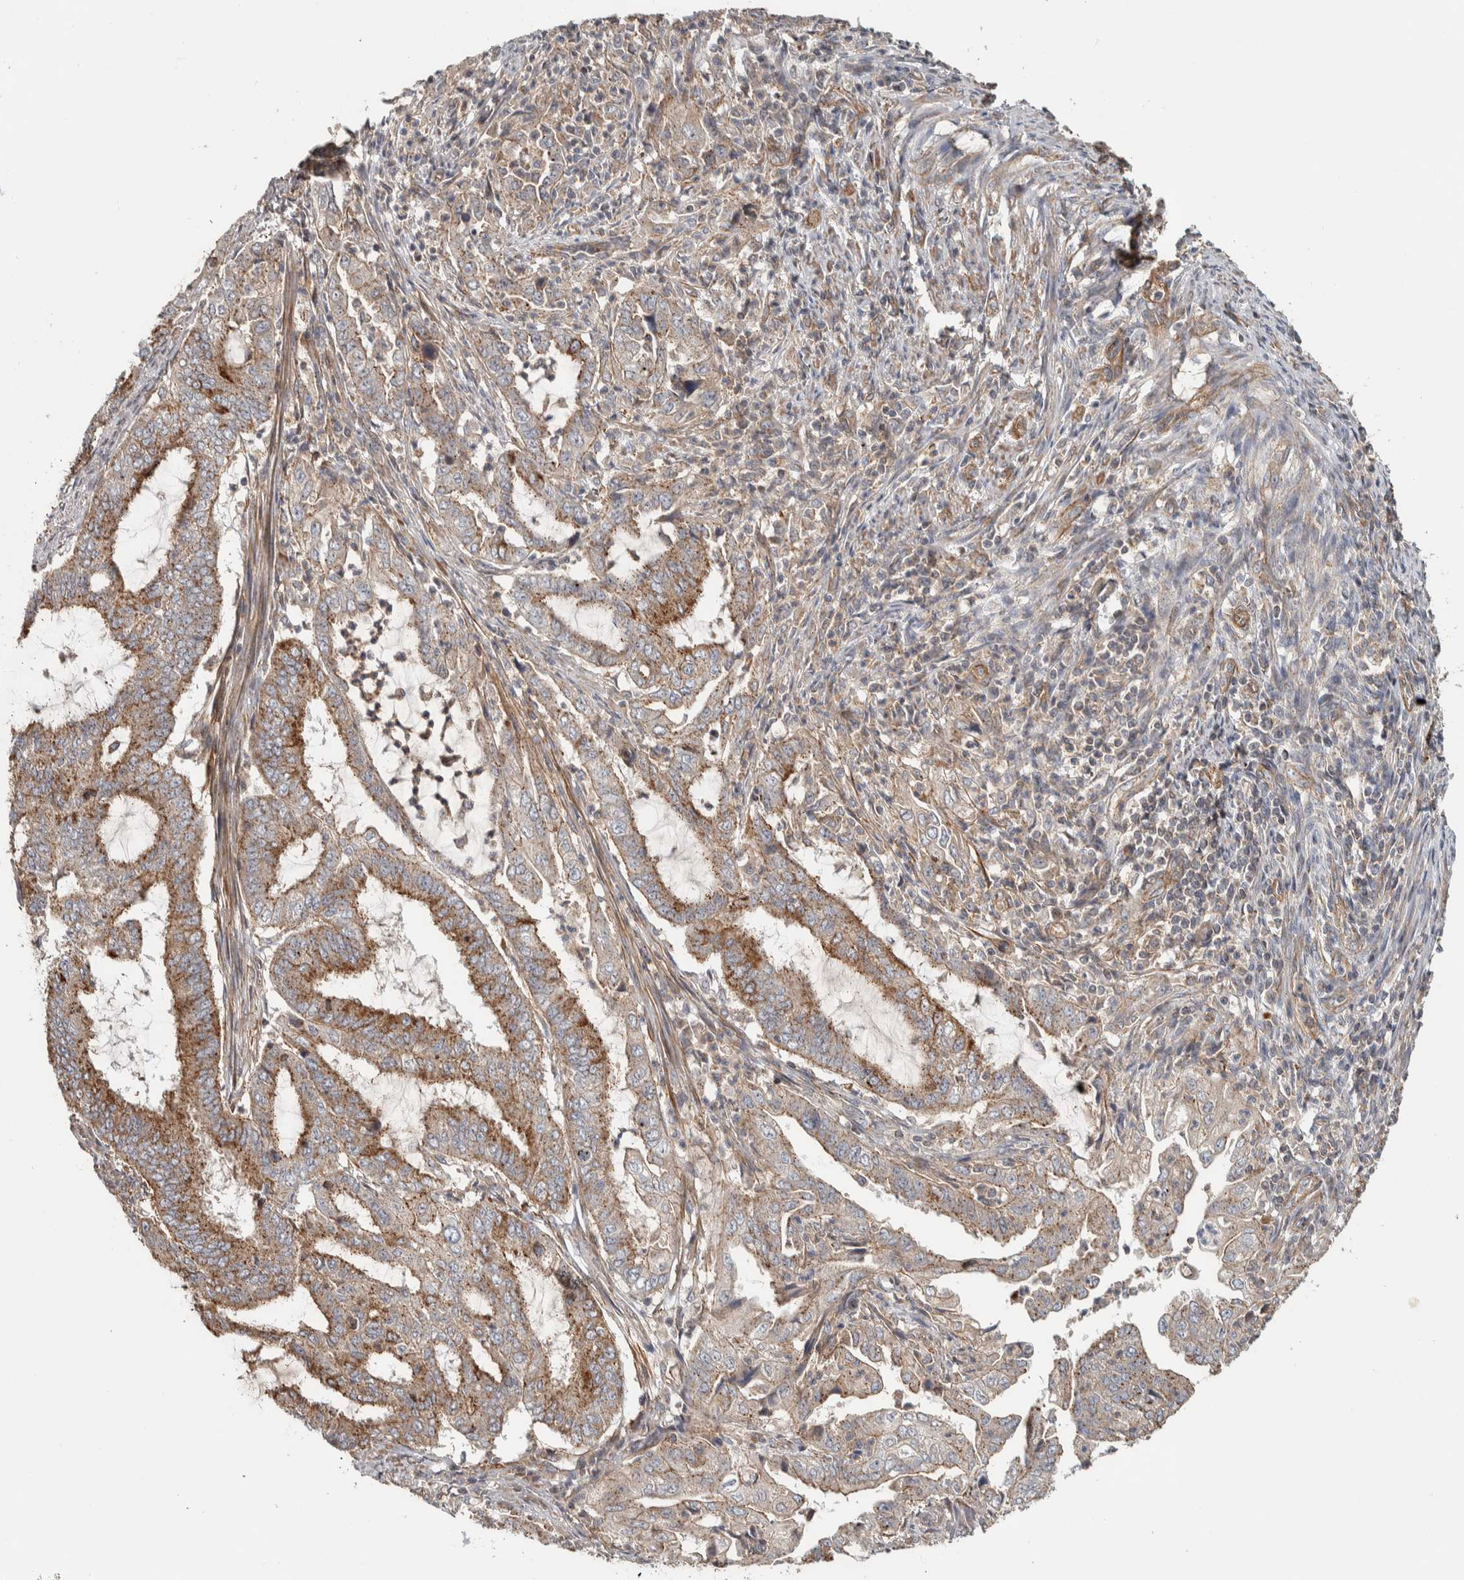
{"staining": {"intensity": "moderate", "quantity": ">75%", "location": "cytoplasmic/membranous"}, "tissue": "endometrial cancer", "cell_type": "Tumor cells", "image_type": "cancer", "snomed": [{"axis": "morphology", "description": "Adenocarcinoma, NOS"}, {"axis": "topography", "description": "Endometrium"}], "caption": "Endometrial cancer (adenocarcinoma) was stained to show a protein in brown. There is medium levels of moderate cytoplasmic/membranous positivity in about >75% of tumor cells.", "gene": "CHMP4C", "patient": {"sex": "female", "age": 51}}